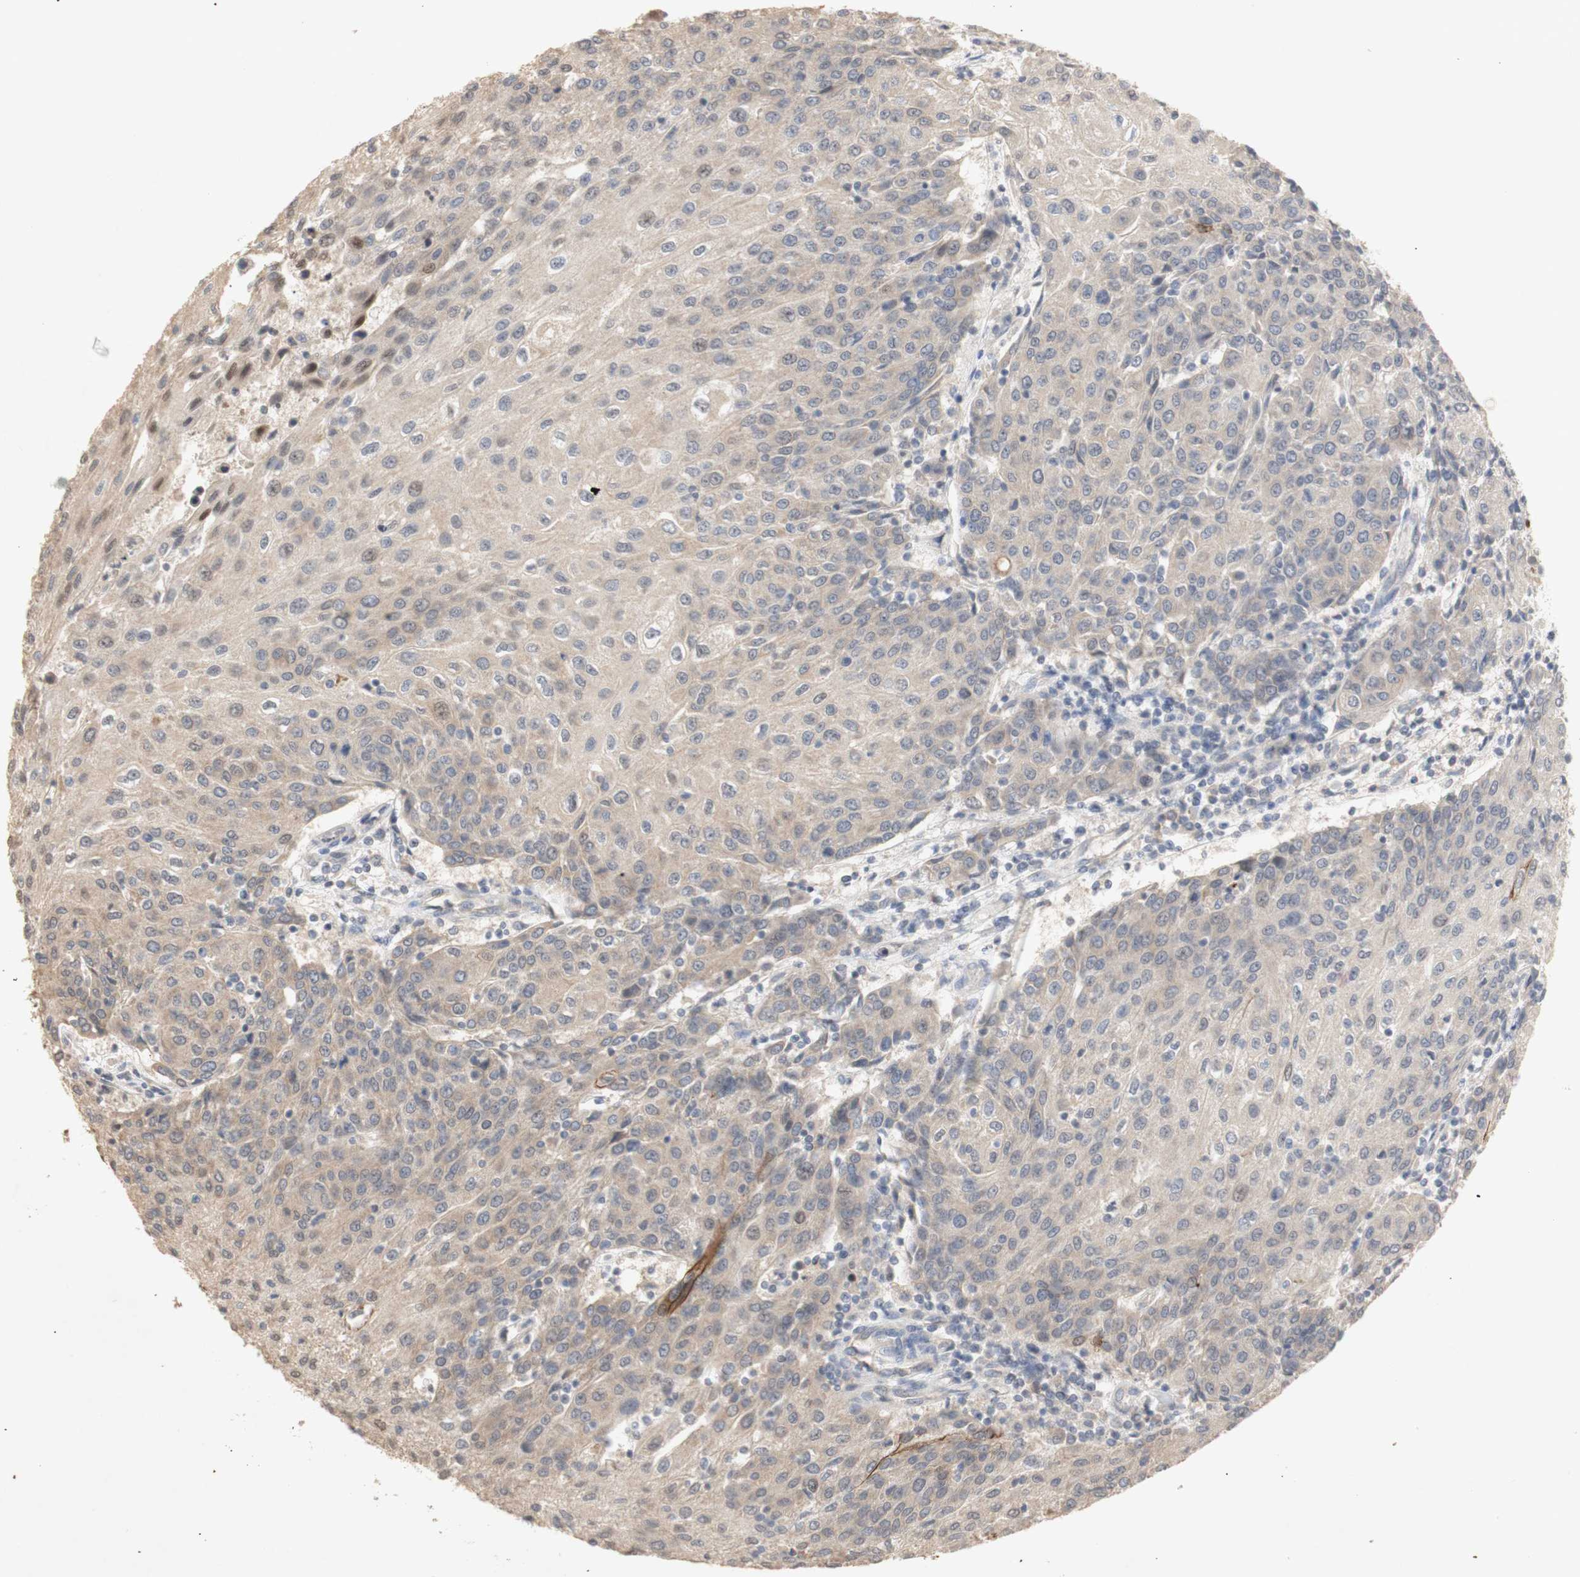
{"staining": {"intensity": "weak", "quantity": ">75%", "location": "cytoplasmic/membranous"}, "tissue": "urothelial cancer", "cell_type": "Tumor cells", "image_type": "cancer", "snomed": [{"axis": "morphology", "description": "Urothelial carcinoma, High grade"}, {"axis": "topography", "description": "Urinary bladder"}], "caption": "Urothelial carcinoma (high-grade) was stained to show a protein in brown. There is low levels of weak cytoplasmic/membranous positivity in approximately >75% of tumor cells.", "gene": "FOSB", "patient": {"sex": "female", "age": 85}}